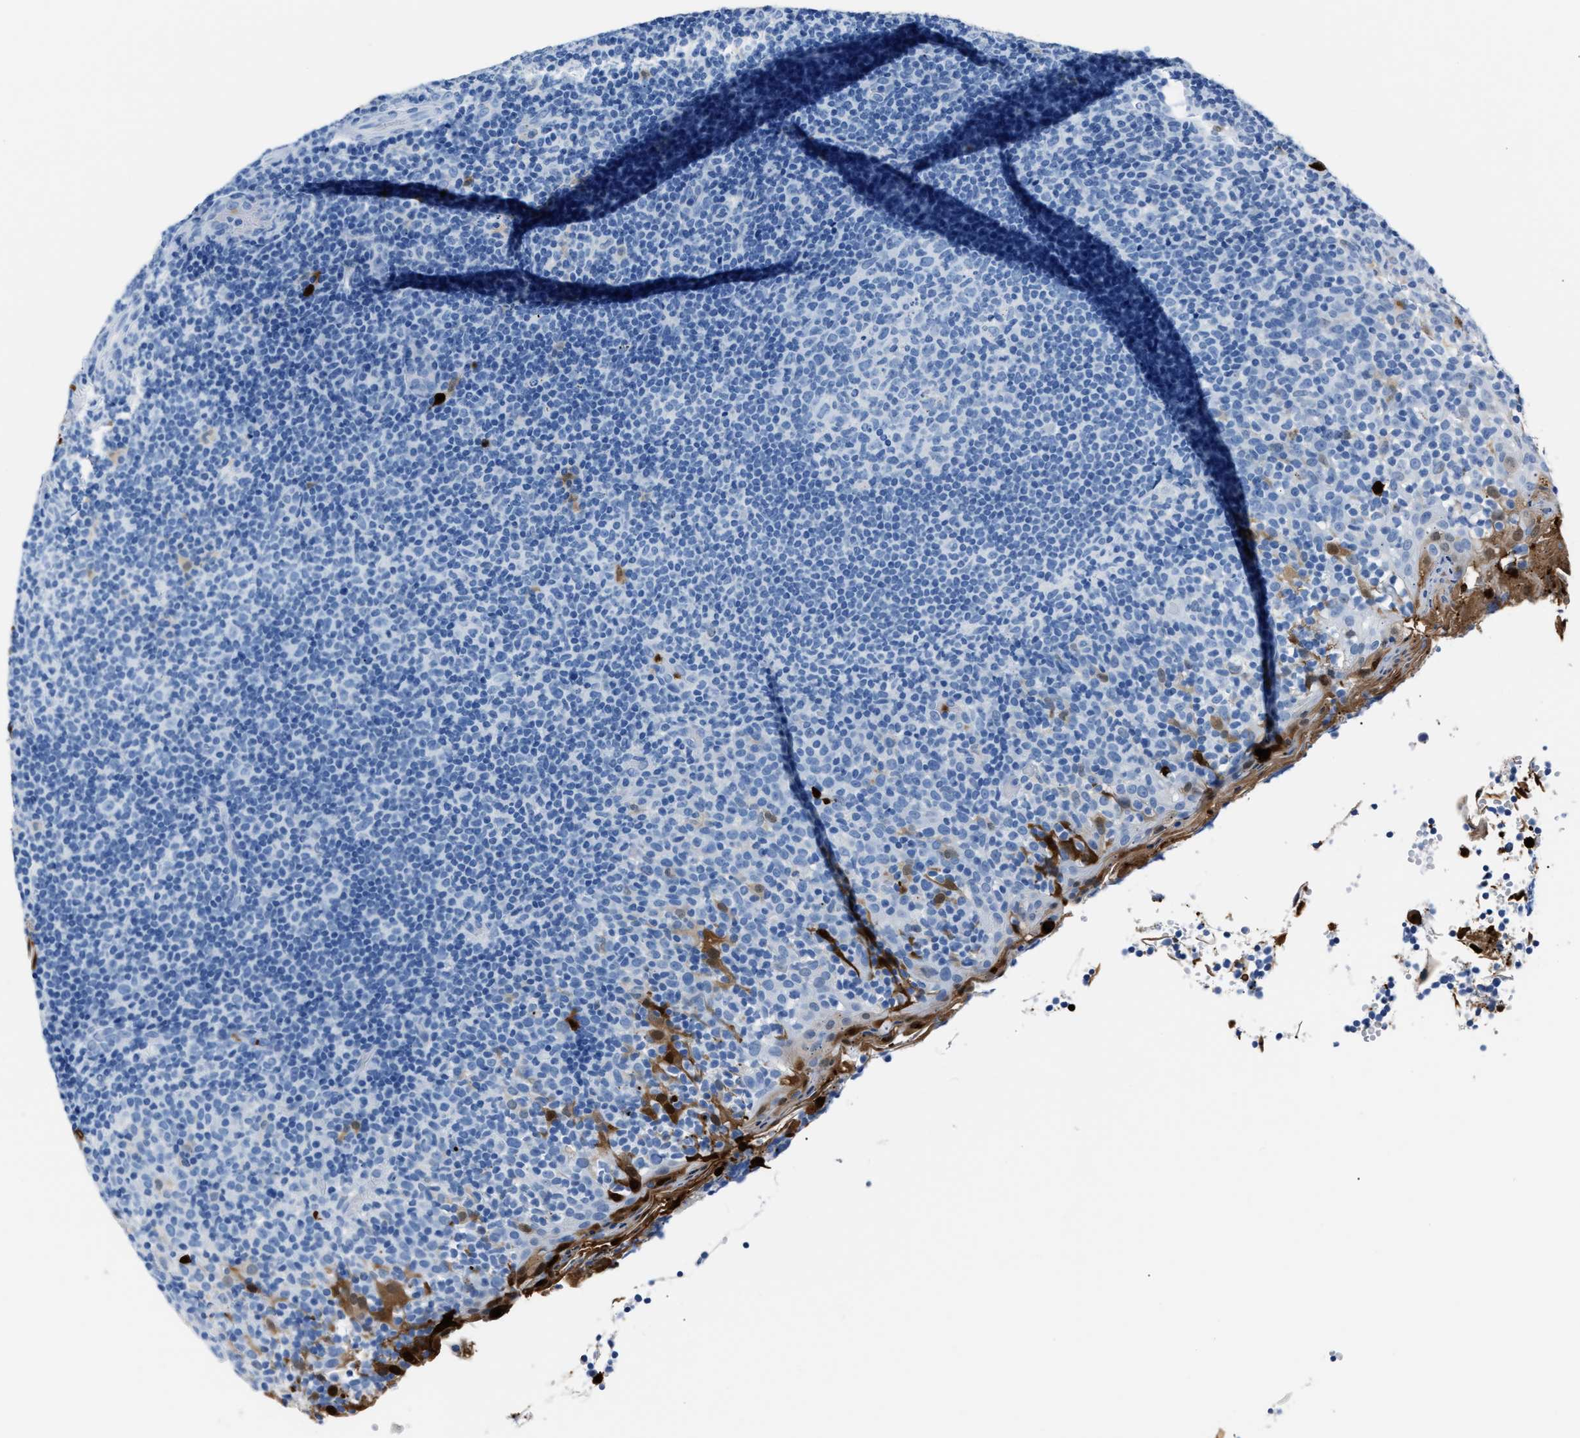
{"staining": {"intensity": "negative", "quantity": "none", "location": "none"}, "tissue": "tonsil", "cell_type": "Germinal center cells", "image_type": "normal", "snomed": [{"axis": "morphology", "description": "Normal tissue, NOS"}, {"axis": "topography", "description": "Tonsil"}], "caption": "This micrograph is of unremarkable tonsil stained with immunohistochemistry (IHC) to label a protein in brown with the nuclei are counter-stained blue. There is no positivity in germinal center cells.", "gene": "S100P", "patient": {"sex": "female", "age": 19}}